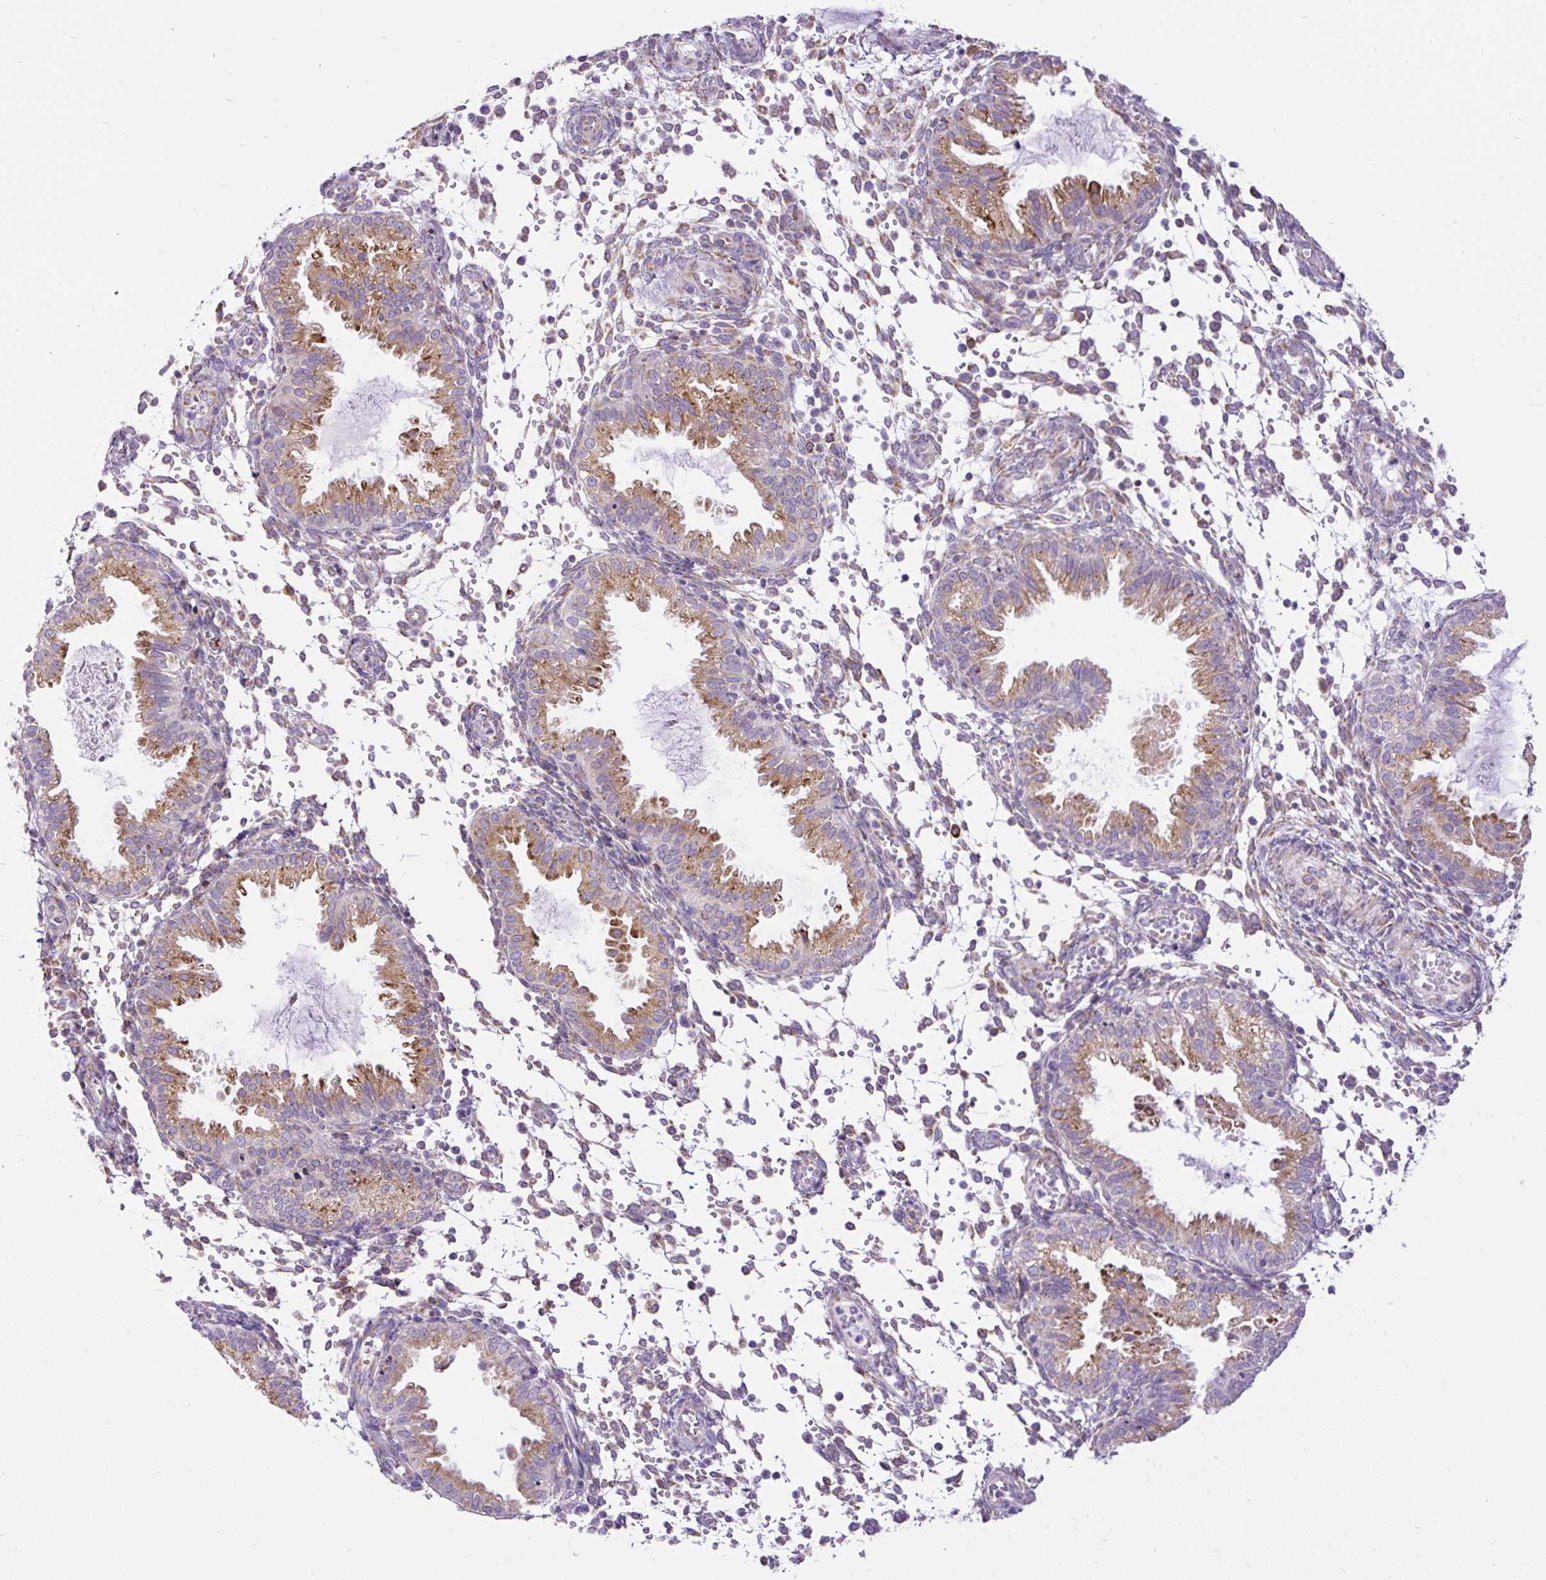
{"staining": {"intensity": "moderate", "quantity": "<25%", "location": "cytoplasmic/membranous"}, "tissue": "endometrium", "cell_type": "Cells in endometrial stroma", "image_type": "normal", "snomed": [{"axis": "morphology", "description": "Normal tissue, NOS"}, {"axis": "topography", "description": "Endometrium"}], "caption": "DAB (3,3'-diaminobenzidine) immunohistochemical staining of unremarkable human endometrium displays moderate cytoplasmic/membranous protein staining in approximately <25% of cells in endometrial stroma.", "gene": "DDOST", "patient": {"sex": "female", "age": 33}}